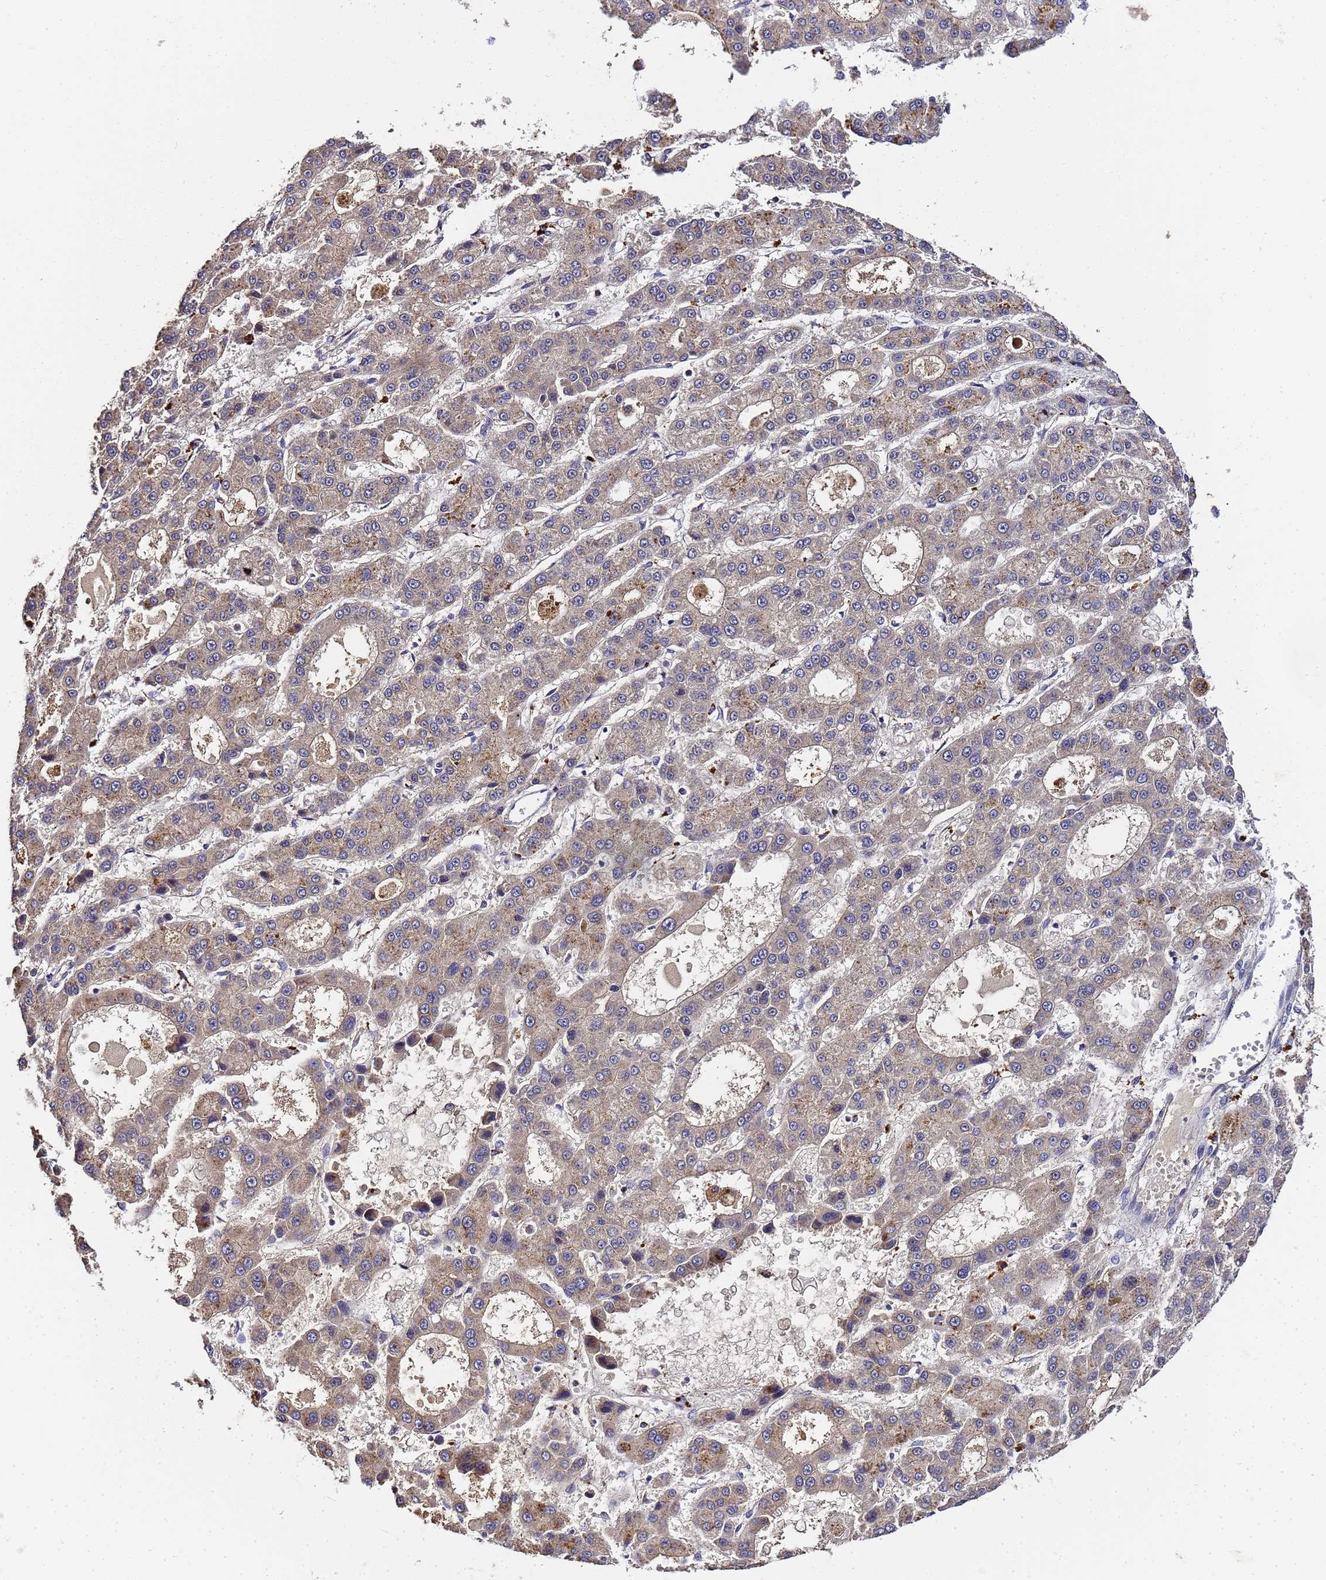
{"staining": {"intensity": "weak", "quantity": "25%-75%", "location": "cytoplasmic/membranous"}, "tissue": "liver cancer", "cell_type": "Tumor cells", "image_type": "cancer", "snomed": [{"axis": "morphology", "description": "Carcinoma, Hepatocellular, NOS"}, {"axis": "topography", "description": "Liver"}], "caption": "Liver hepatocellular carcinoma tissue displays weak cytoplasmic/membranous staining in about 25%-75% of tumor cells (DAB = brown stain, brightfield microscopy at high magnification).", "gene": "LGI4", "patient": {"sex": "male", "age": 70}}